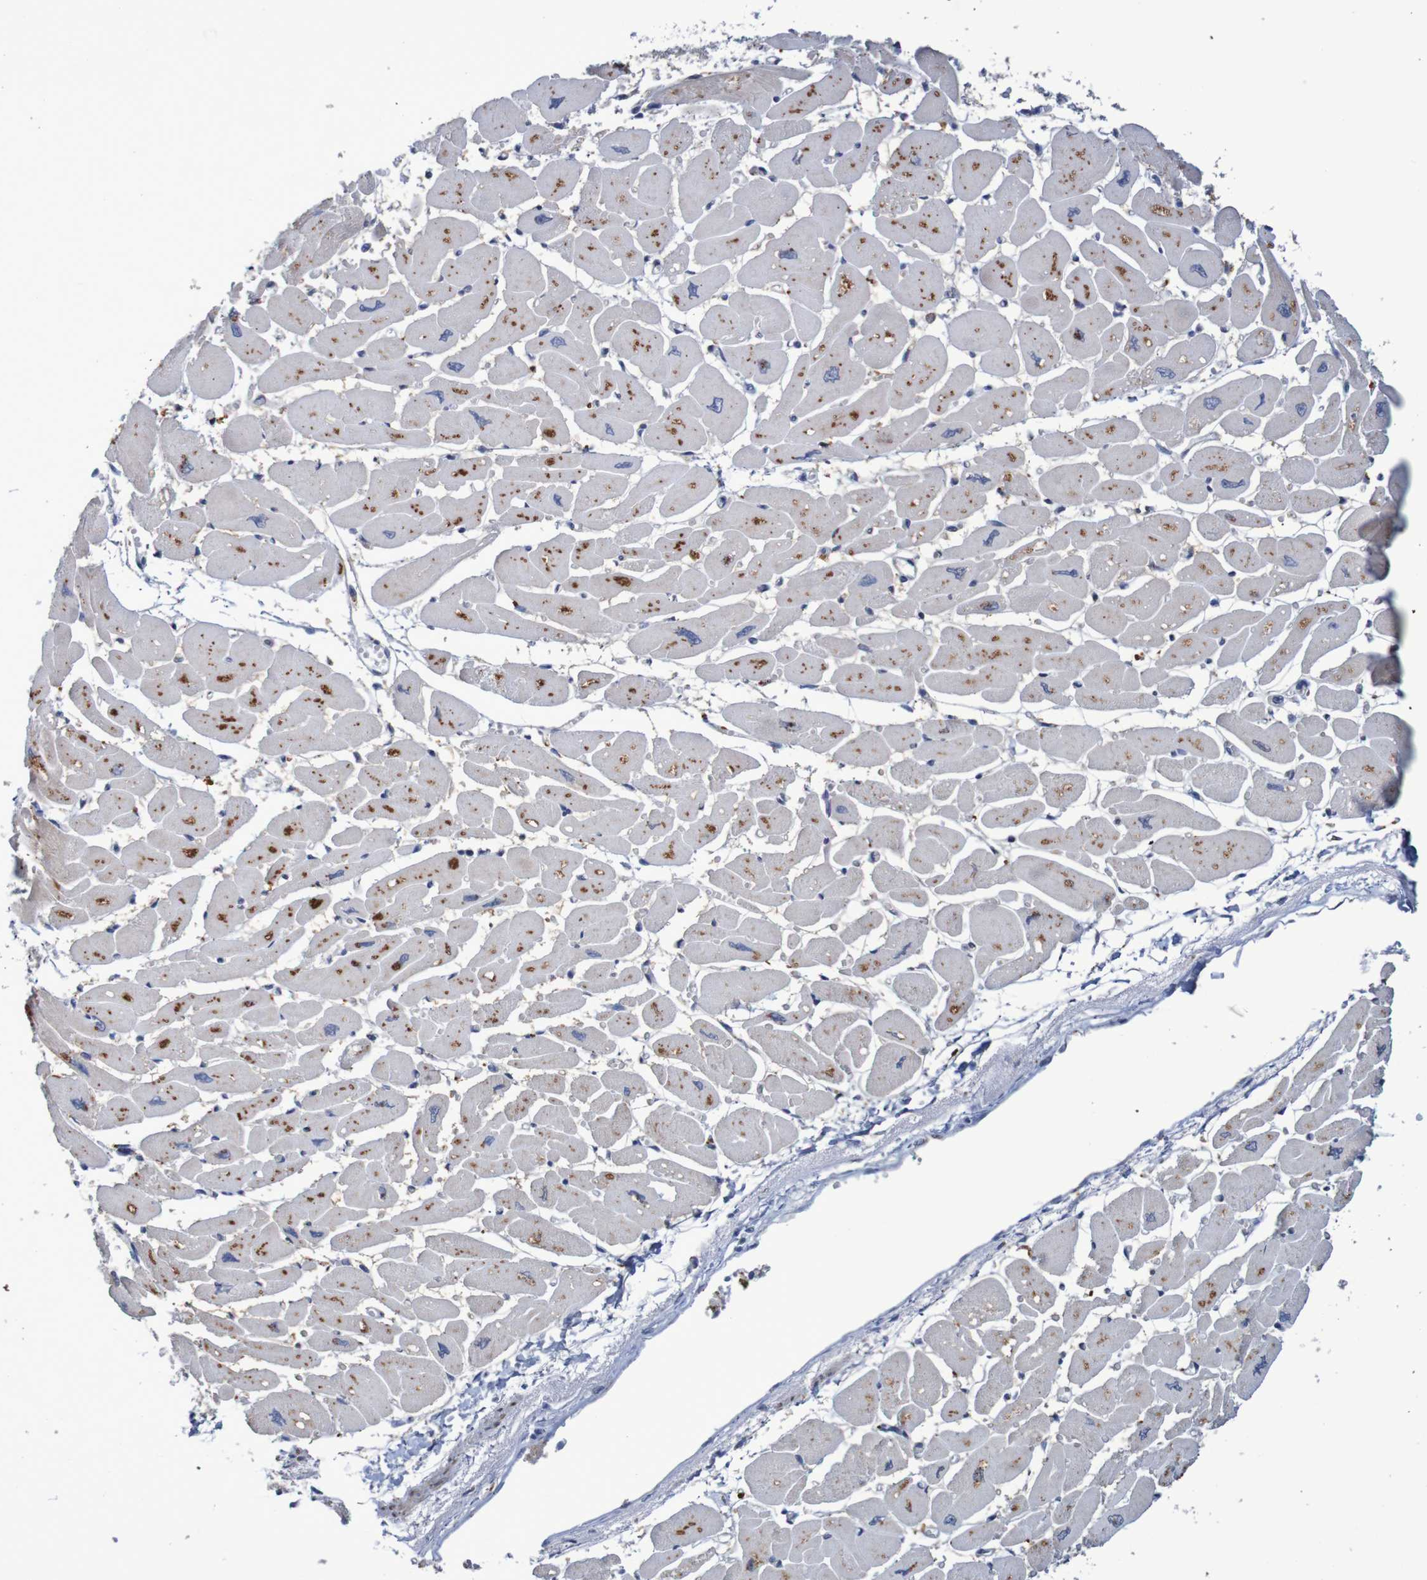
{"staining": {"intensity": "moderate", "quantity": "25%-75%", "location": "cytoplasmic/membranous"}, "tissue": "heart muscle", "cell_type": "Cardiomyocytes", "image_type": "normal", "snomed": [{"axis": "morphology", "description": "Normal tissue, NOS"}, {"axis": "topography", "description": "Heart"}], "caption": "This image demonstrates immunohistochemistry (IHC) staining of benign heart muscle, with medium moderate cytoplasmic/membranous expression in about 25%-75% of cardiomyocytes.", "gene": "FBP1", "patient": {"sex": "female", "age": 54}}